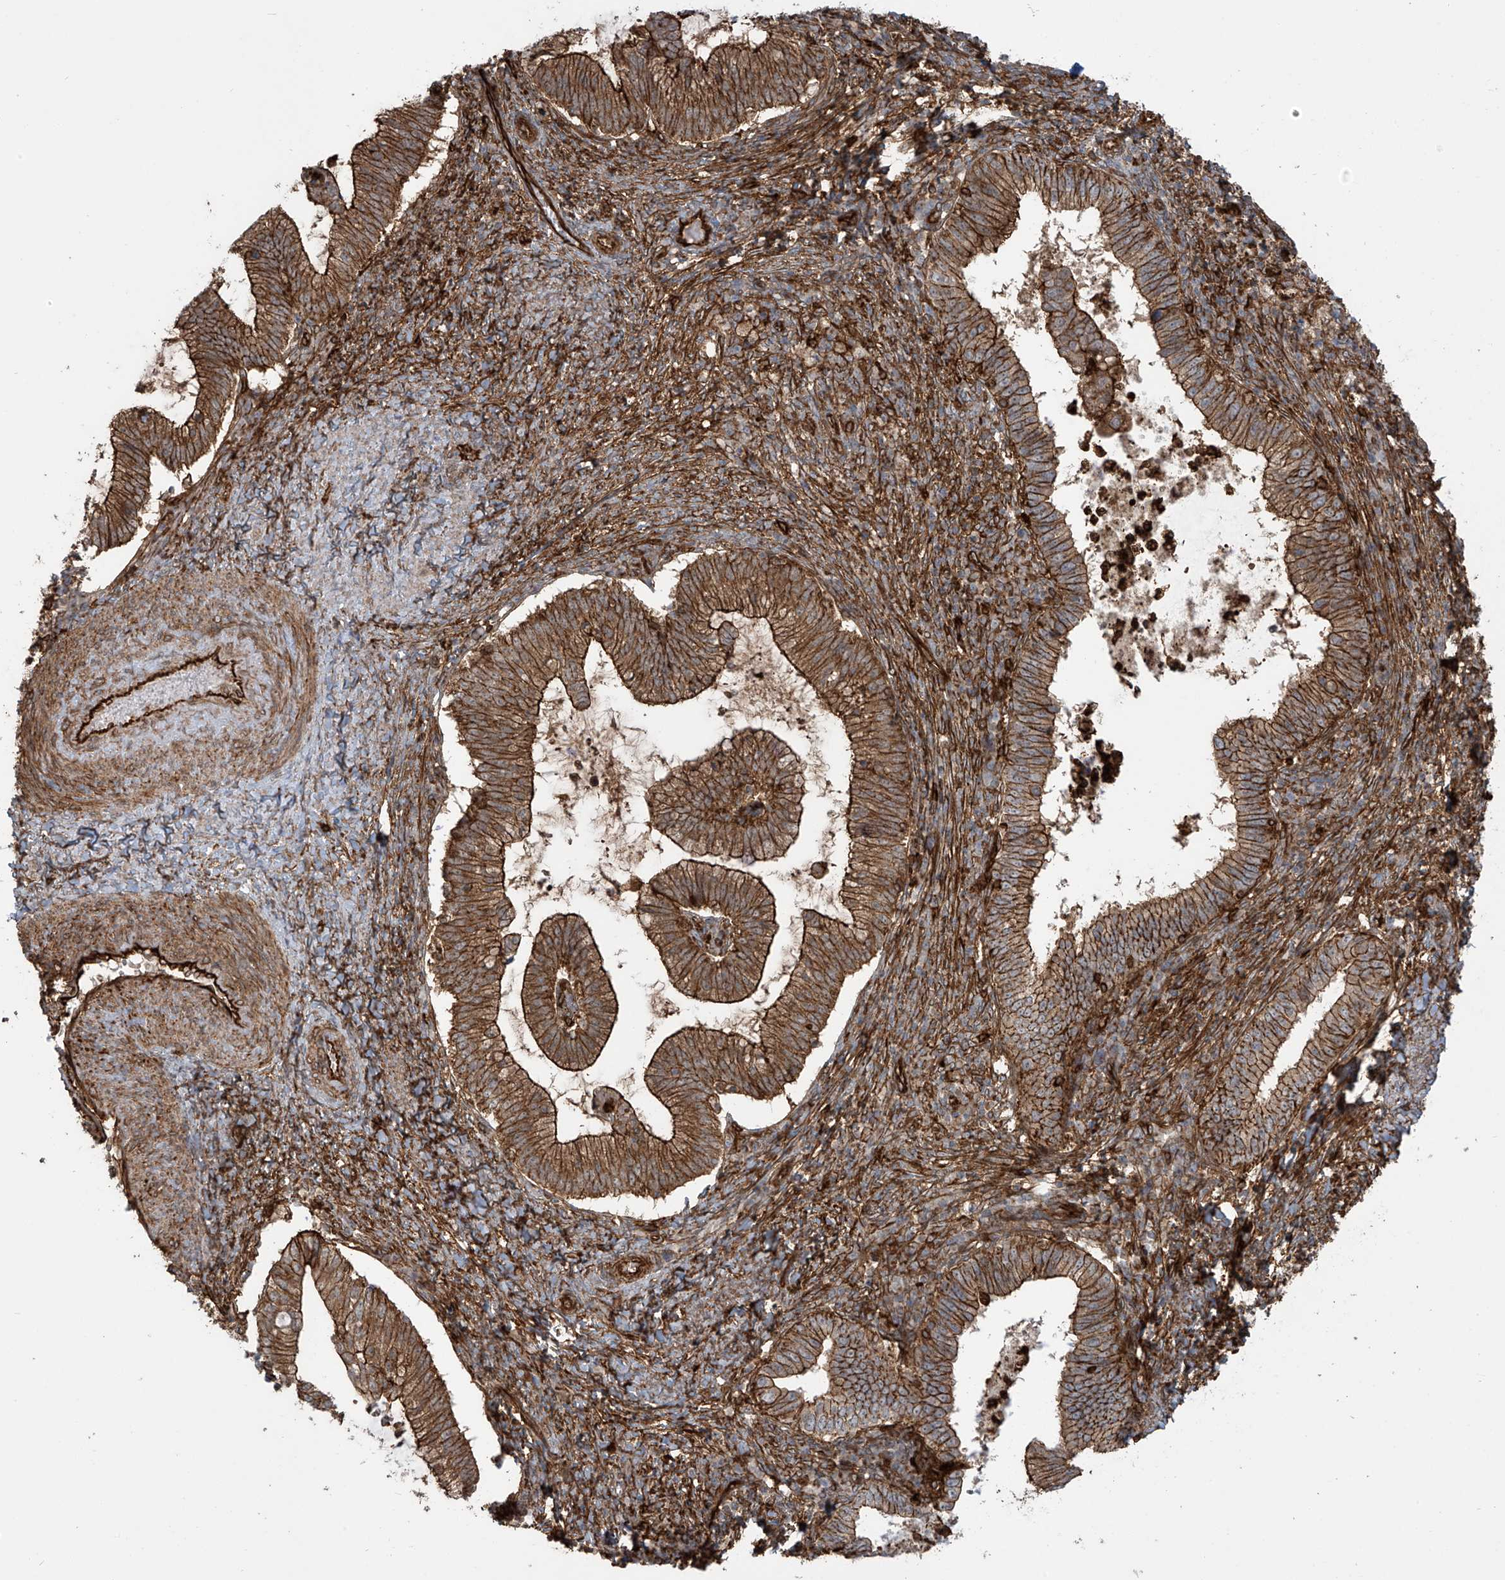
{"staining": {"intensity": "strong", "quantity": ">75%", "location": "cytoplasmic/membranous"}, "tissue": "cervical cancer", "cell_type": "Tumor cells", "image_type": "cancer", "snomed": [{"axis": "morphology", "description": "Adenocarcinoma, NOS"}, {"axis": "topography", "description": "Cervix"}], "caption": "This micrograph demonstrates immunohistochemistry staining of adenocarcinoma (cervical), with high strong cytoplasmic/membranous positivity in approximately >75% of tumor cells.", "gene": "SLC9A2", "patient": {"sex": "female", "age": 36}}